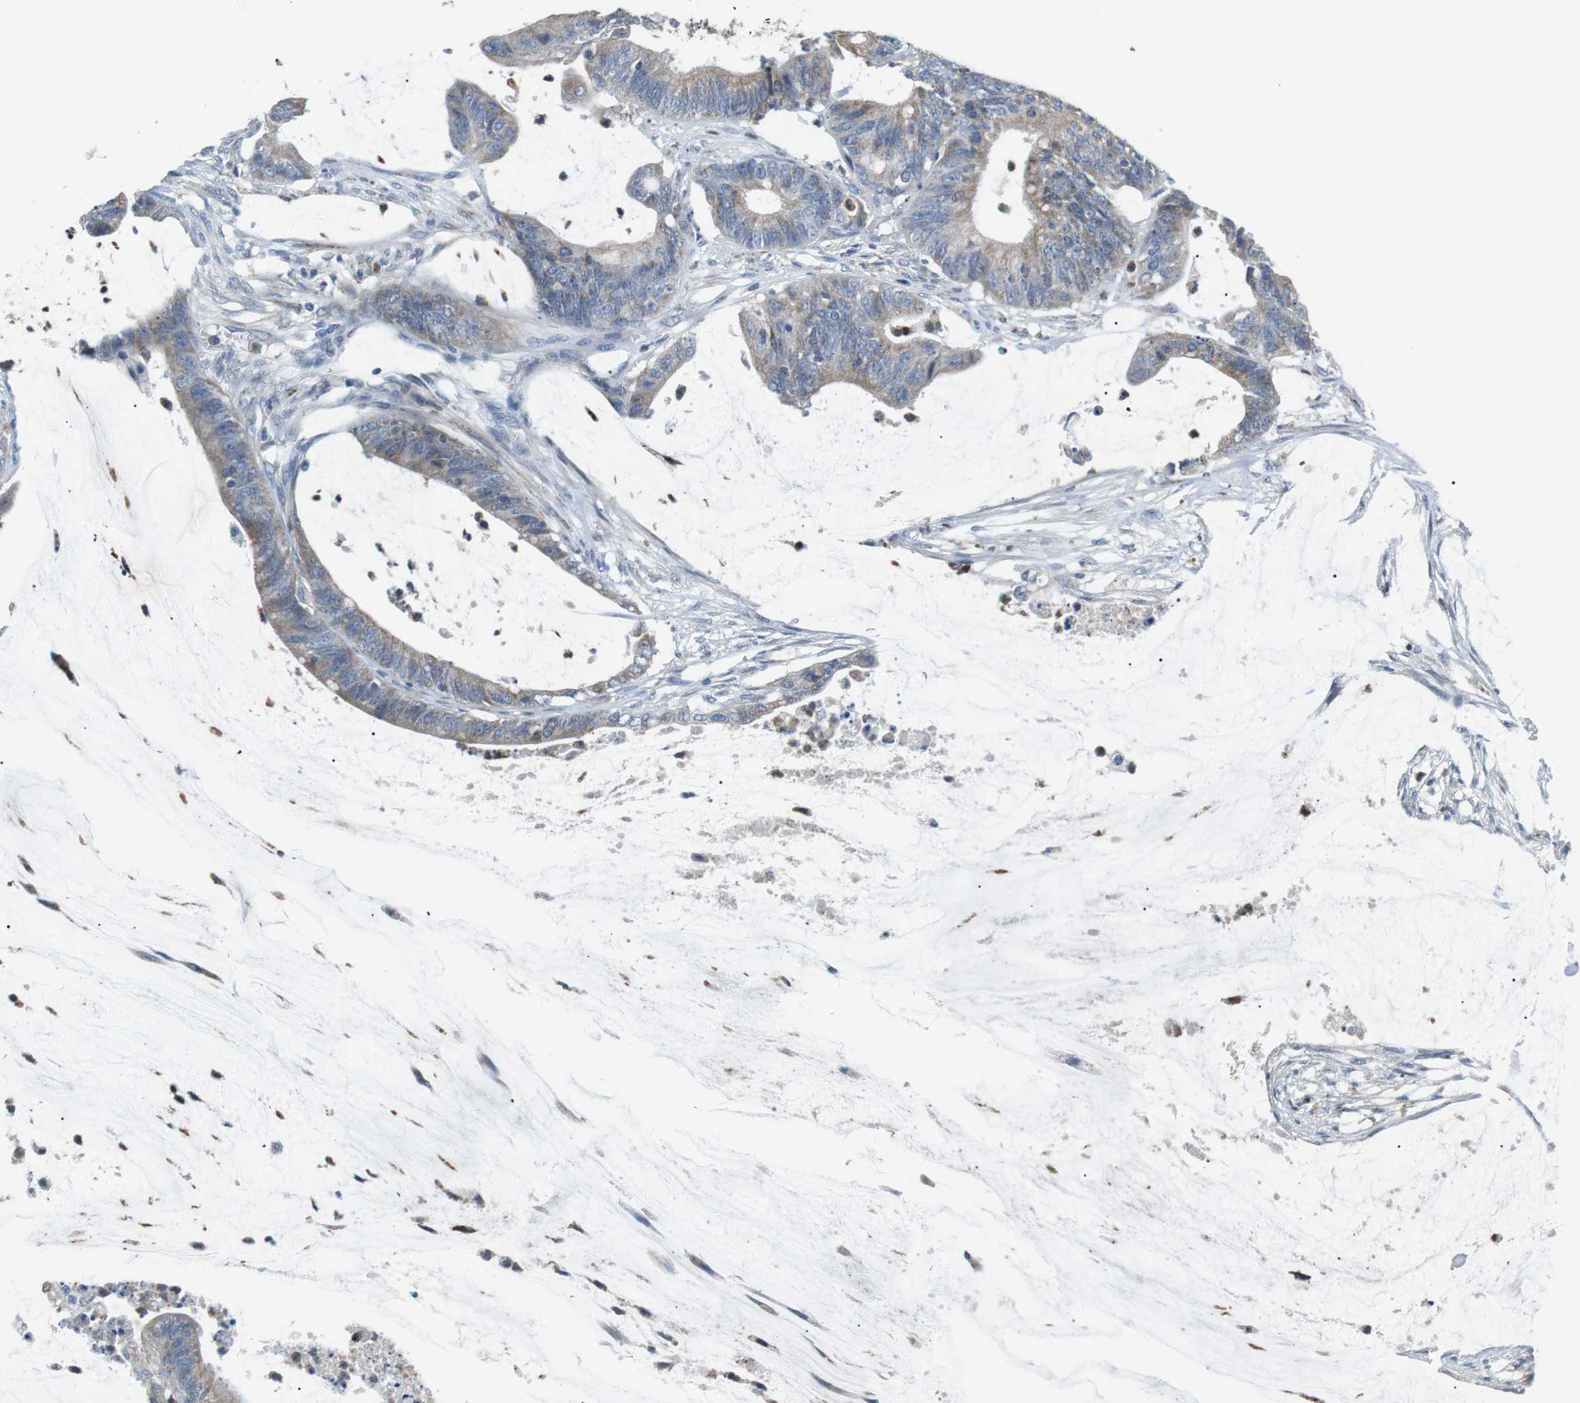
{"staining": {"intensity": "weak", "quantity": ">75%", "location": "cytoplasmic/membranous"}, "tissue": "colorectal cancer", "cell_type": "Tumor cells", "image_type": "cancer", "snomed": [{"axis": "morphology", "description": "Adenocarcinoma, NOS"}, {"axis": "topography", "description": "Rectum"}], "caption": "Weak cytoplasmic/membranous expression for a protein is identified in approximately >75% of tumor cells of colorectal cancer (adenocarcinoma) using immunohistochemistry (IHC).", "gene": "CD300E", "patient": {"sex": "female", "age": 66}}